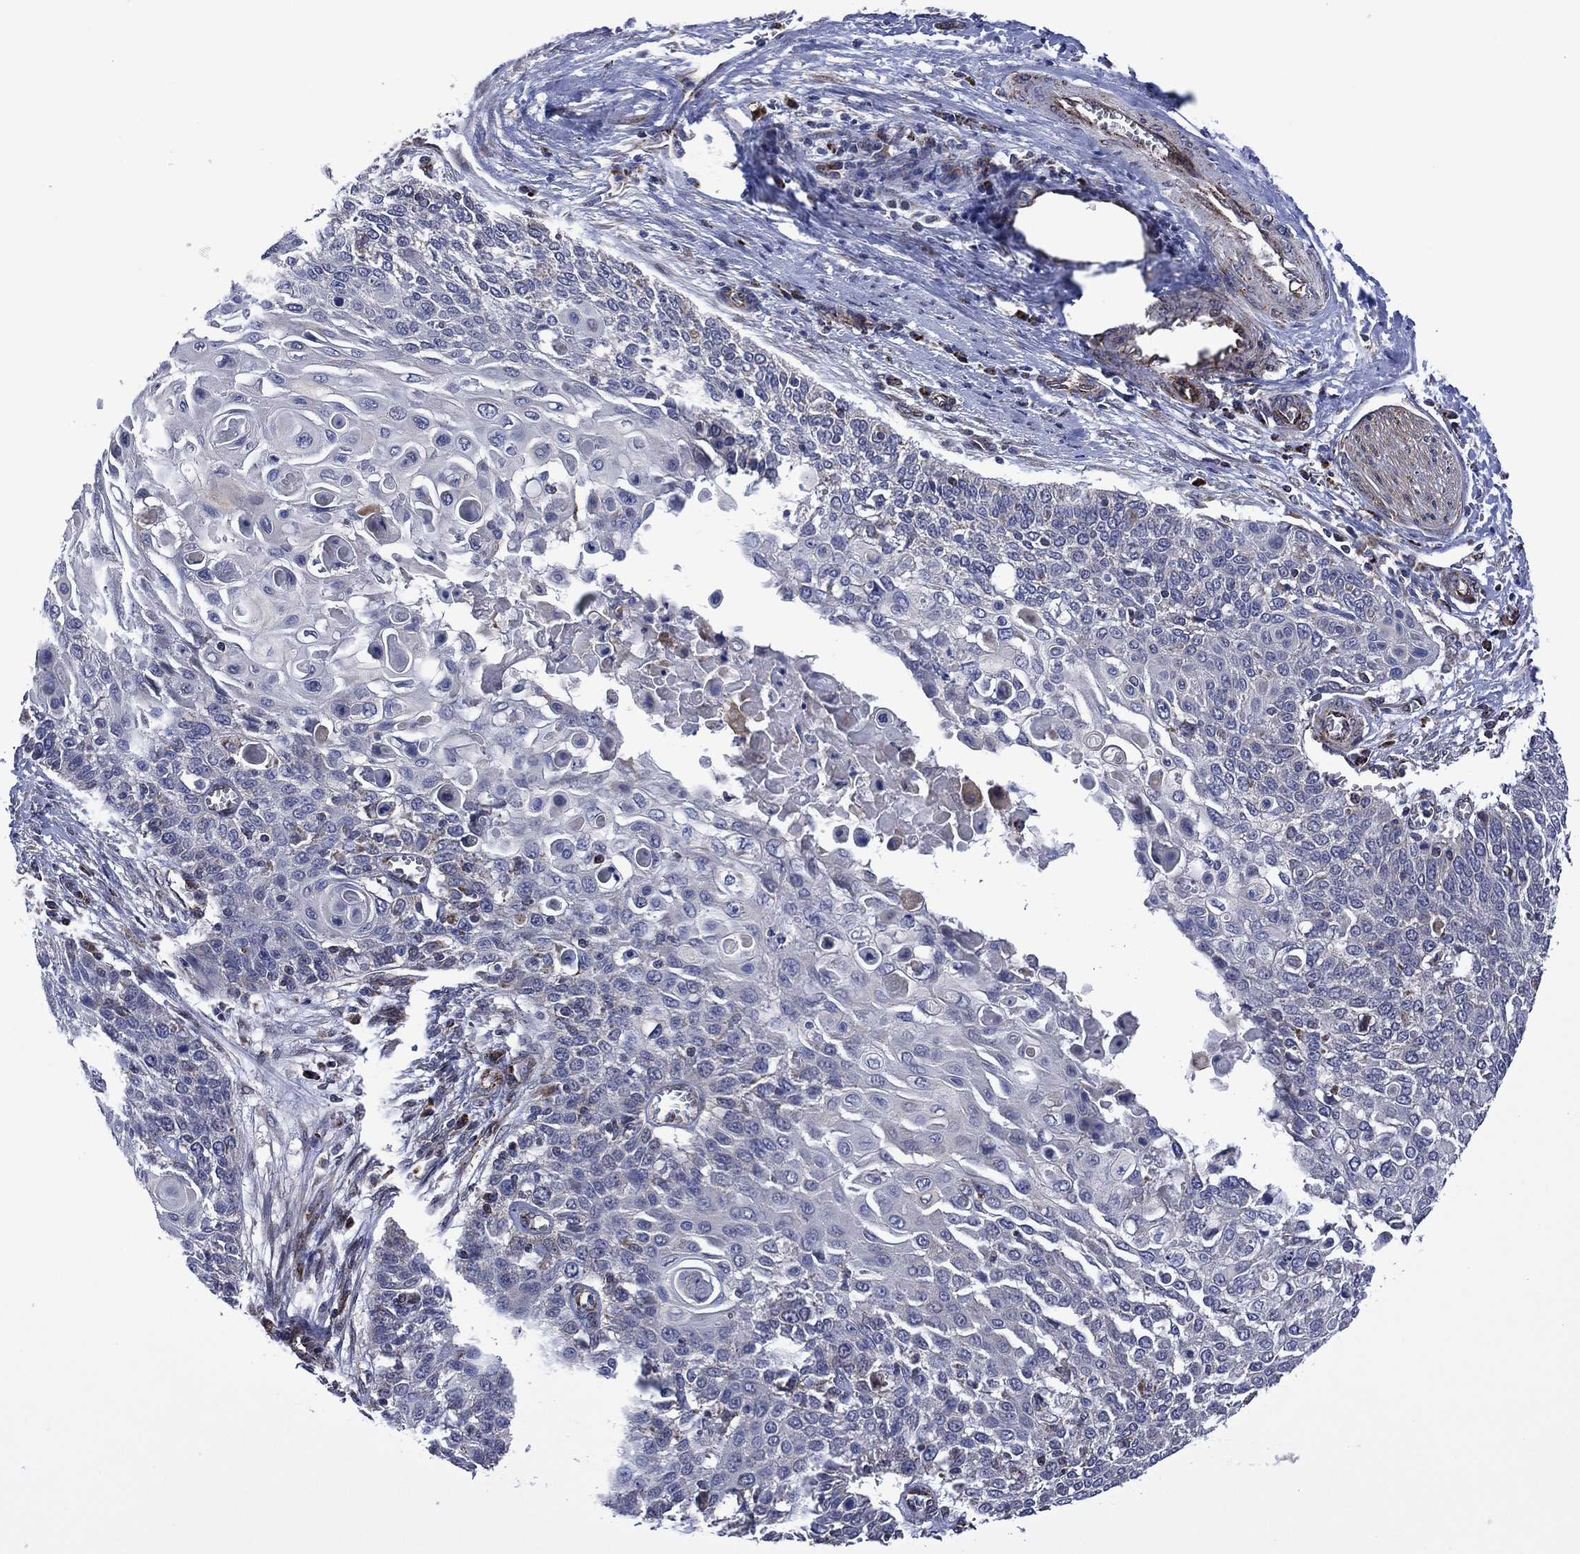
{"staining": {"intensity": "negative", "quantity": "none", "location": "none"}, "tissue": "cervical cancer", "cell_type": "Tumor cells", "image_type": "cancer", "snomed": [{"axis": "morphology", "description": "Squamous cell carcinoma, NOS"}, {"axis": "topography", "description": "Cervix"}], "caption": "This is an IHC histopathology image of squamous cell carcinoma (cervical). There is no staining in tumor cells.", "gene": "HTD2", "patient": {"sex": "female", "age": 39}}